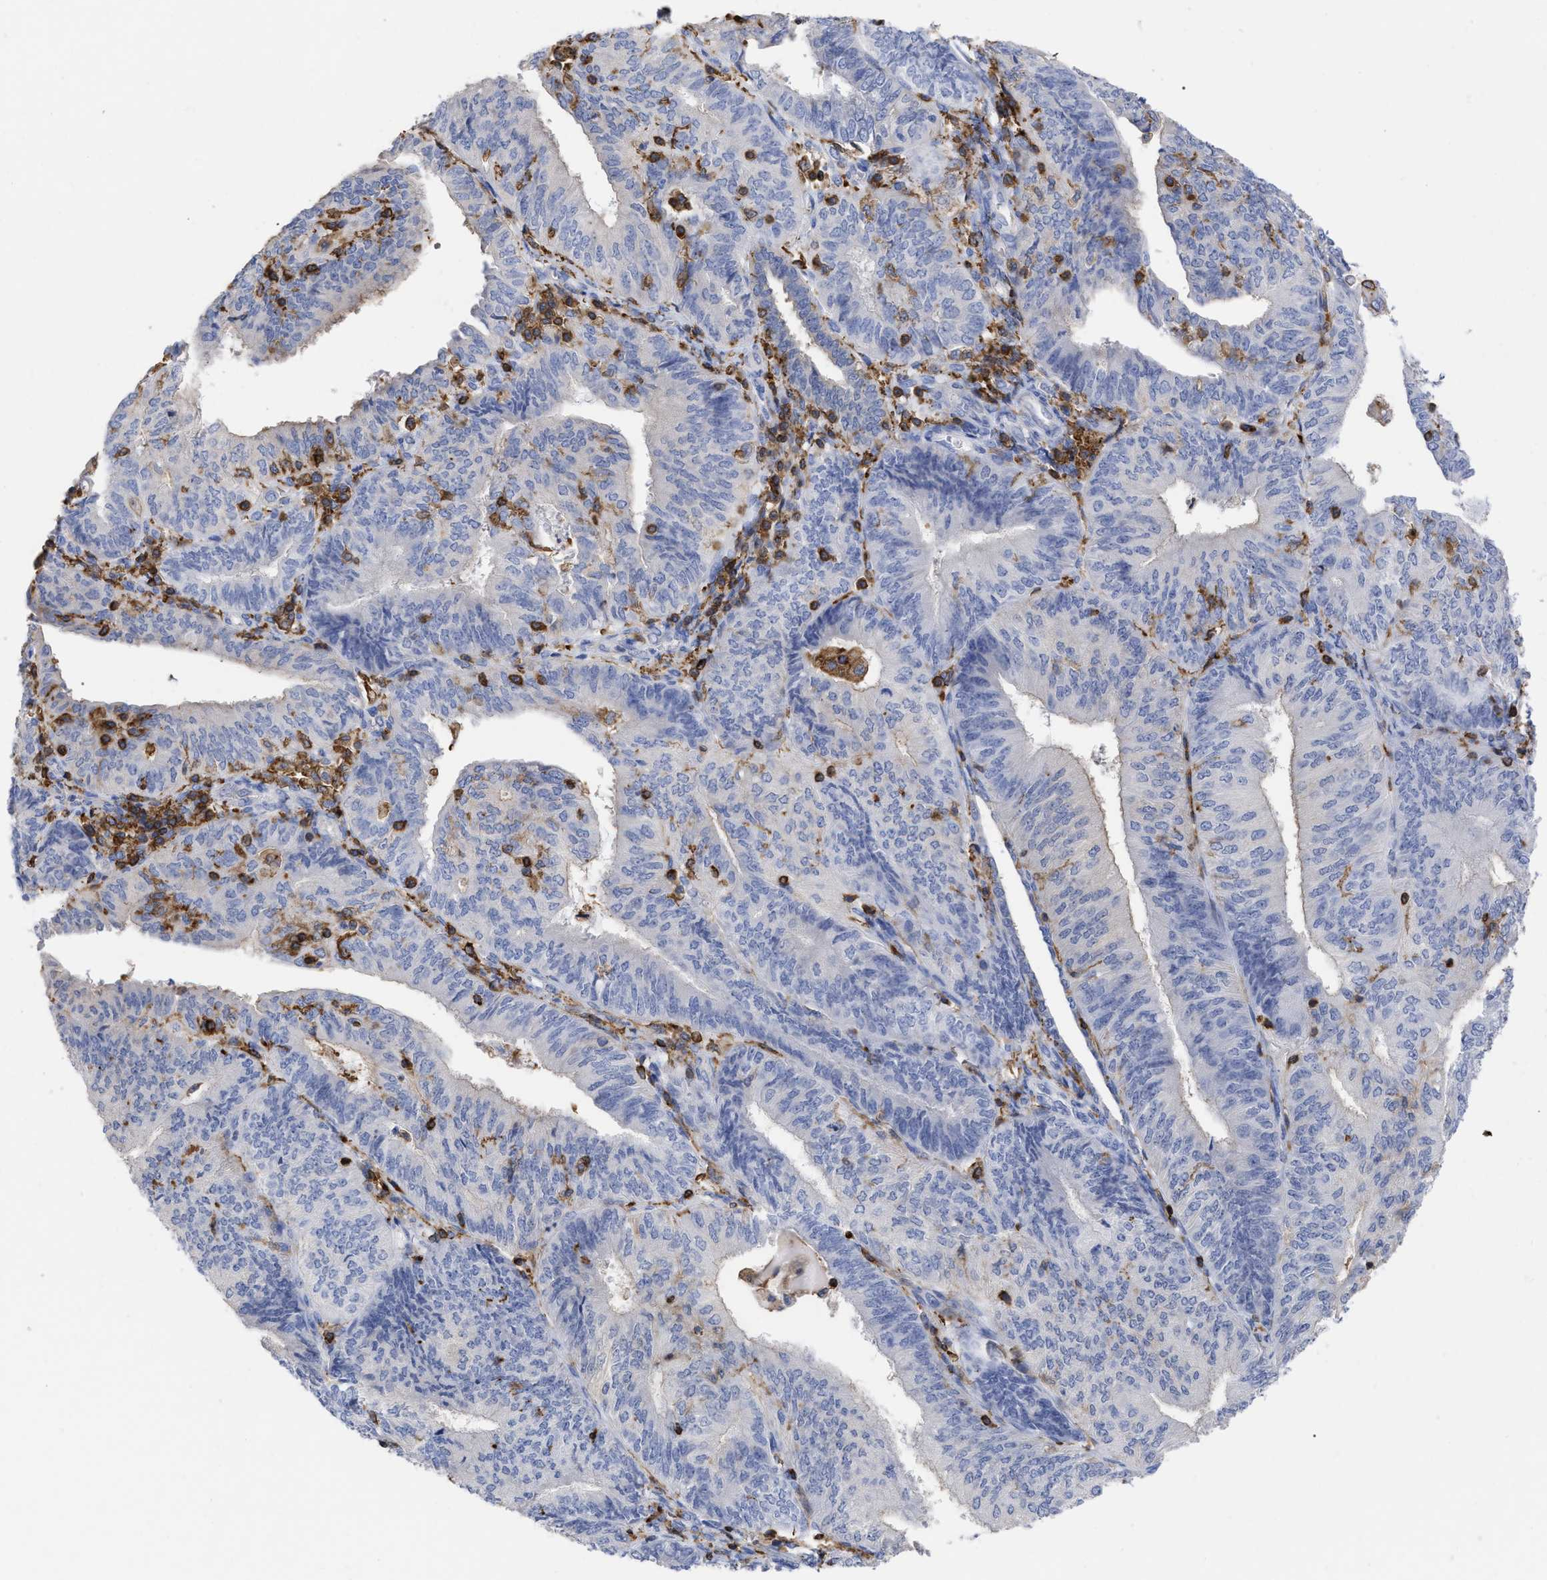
{"staining": {"intensity": "negative", "quantity": "none", "location": "none"}, "tissue": "endometrial cancer", "cell_type": "Tumor cells", "image_type": "cancer", "snomed": [{"axis": "morphology", "description": "Adenocarcinoma, NOS"}, {"axis": "topography", "description": "Endometrium"}], "caption": "A micrograph of endometrial cancer stained for a protein shows no brown staining in tumor cells.", "gene": "HCLS1", "patient": {"sex": "female", "age": 58}}